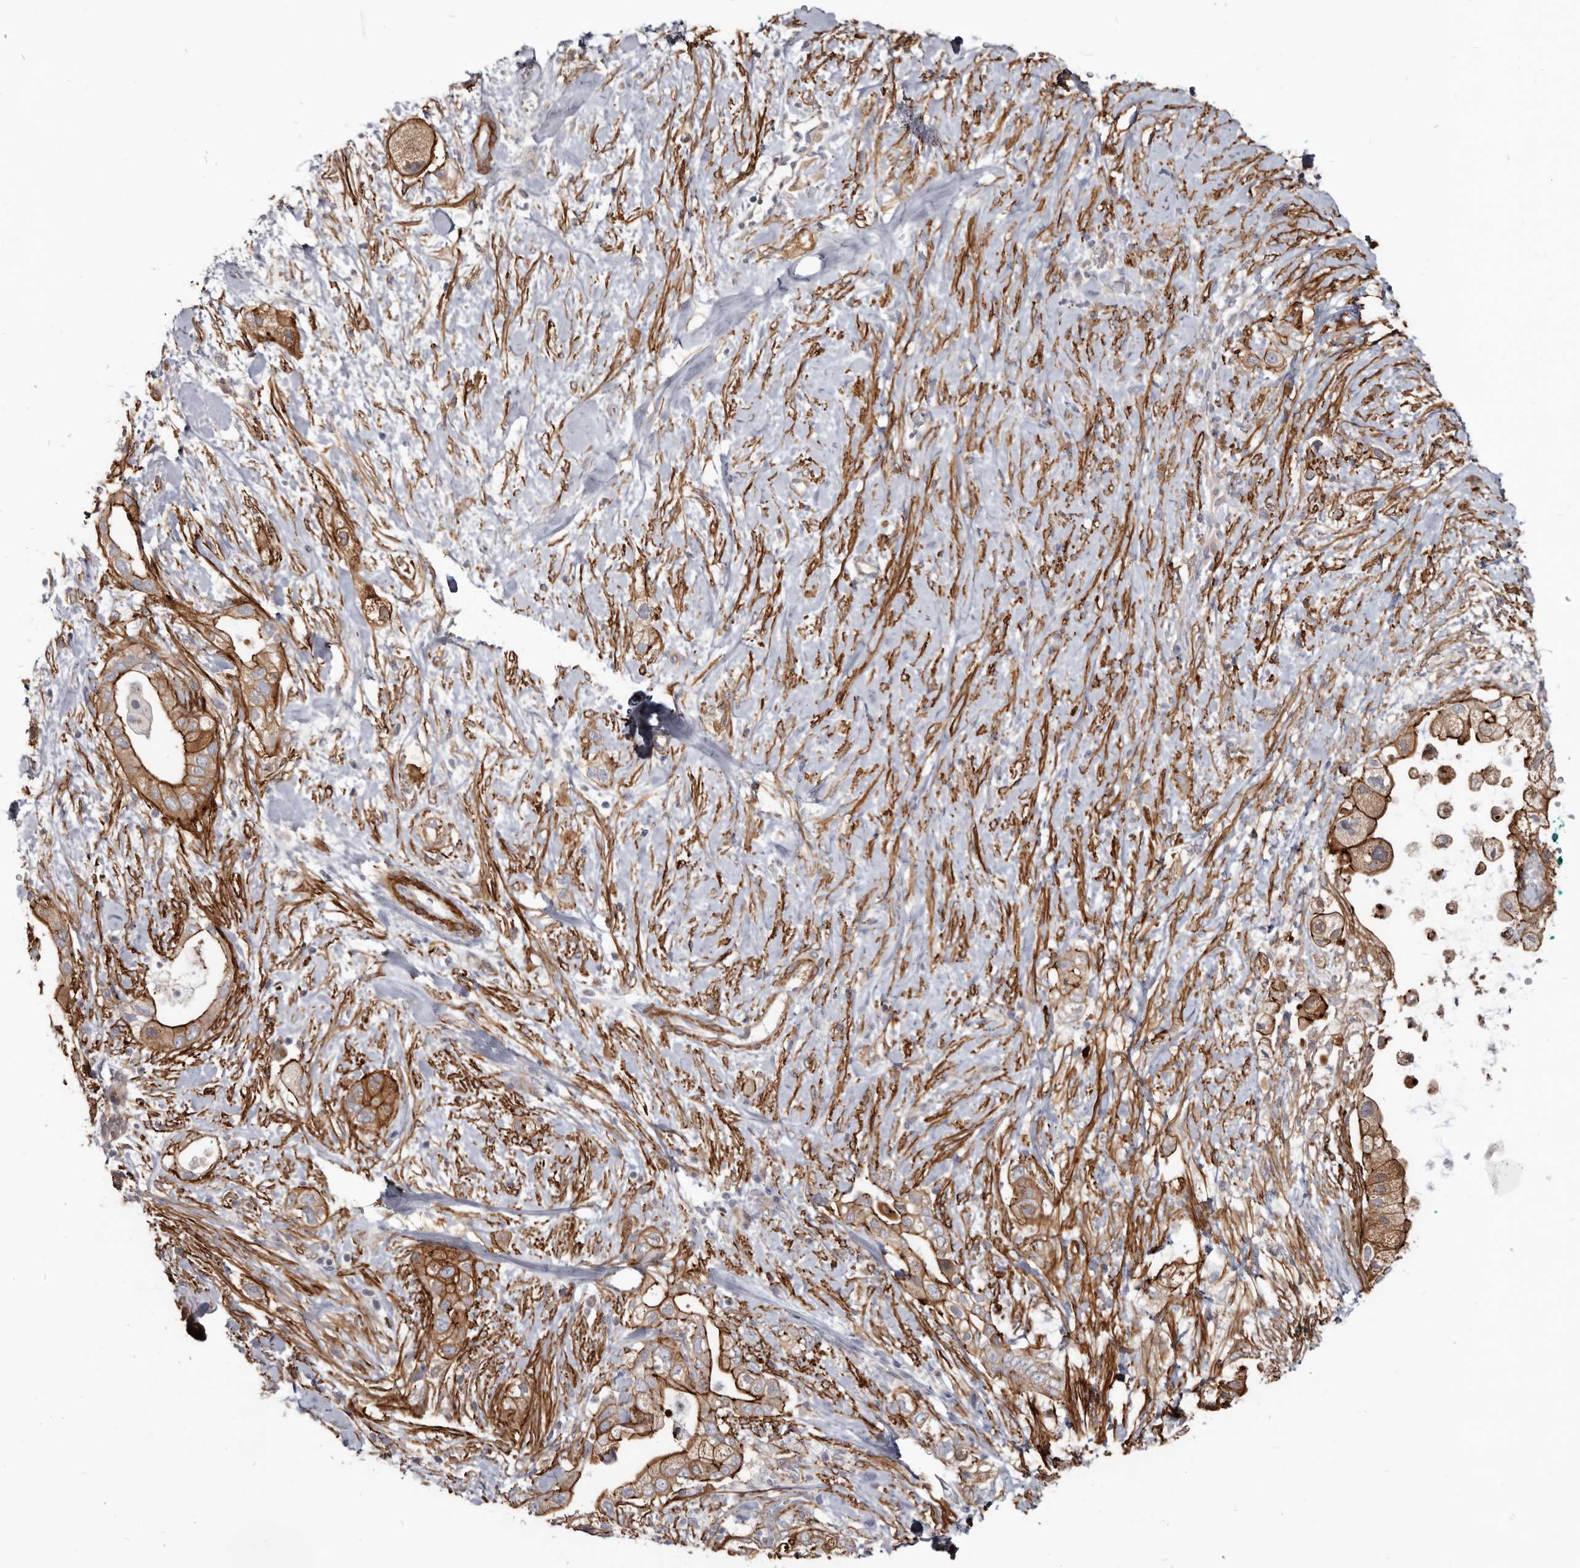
{"staining": {"intensity": "strong", "quantity": ">75%", "location": "cytoplasmic/membranous"}, "tissue": "pancreatic cancer", "cell_type": "Tumor cells", "image_type": "cancer", "snomed": [{"axis": "morphology", "description": "Adenocarcinoma, NOS"}, {"axis": "topography", "description": "Pancreas"}], "caption": "Protein analysis of pancreatic adenocarcinoma tissue exhibits strong cytoplasmic/membranous staining in approximately >75% of tumor cells. The staining is performed using DAB (3,3'-diaminobenzidine) brown chromogen to label protein expression. The nuclei are counter-stained blue using hematoxylin.", "gene": "CGN", "patient": {"sex": "male", "age": 53}}